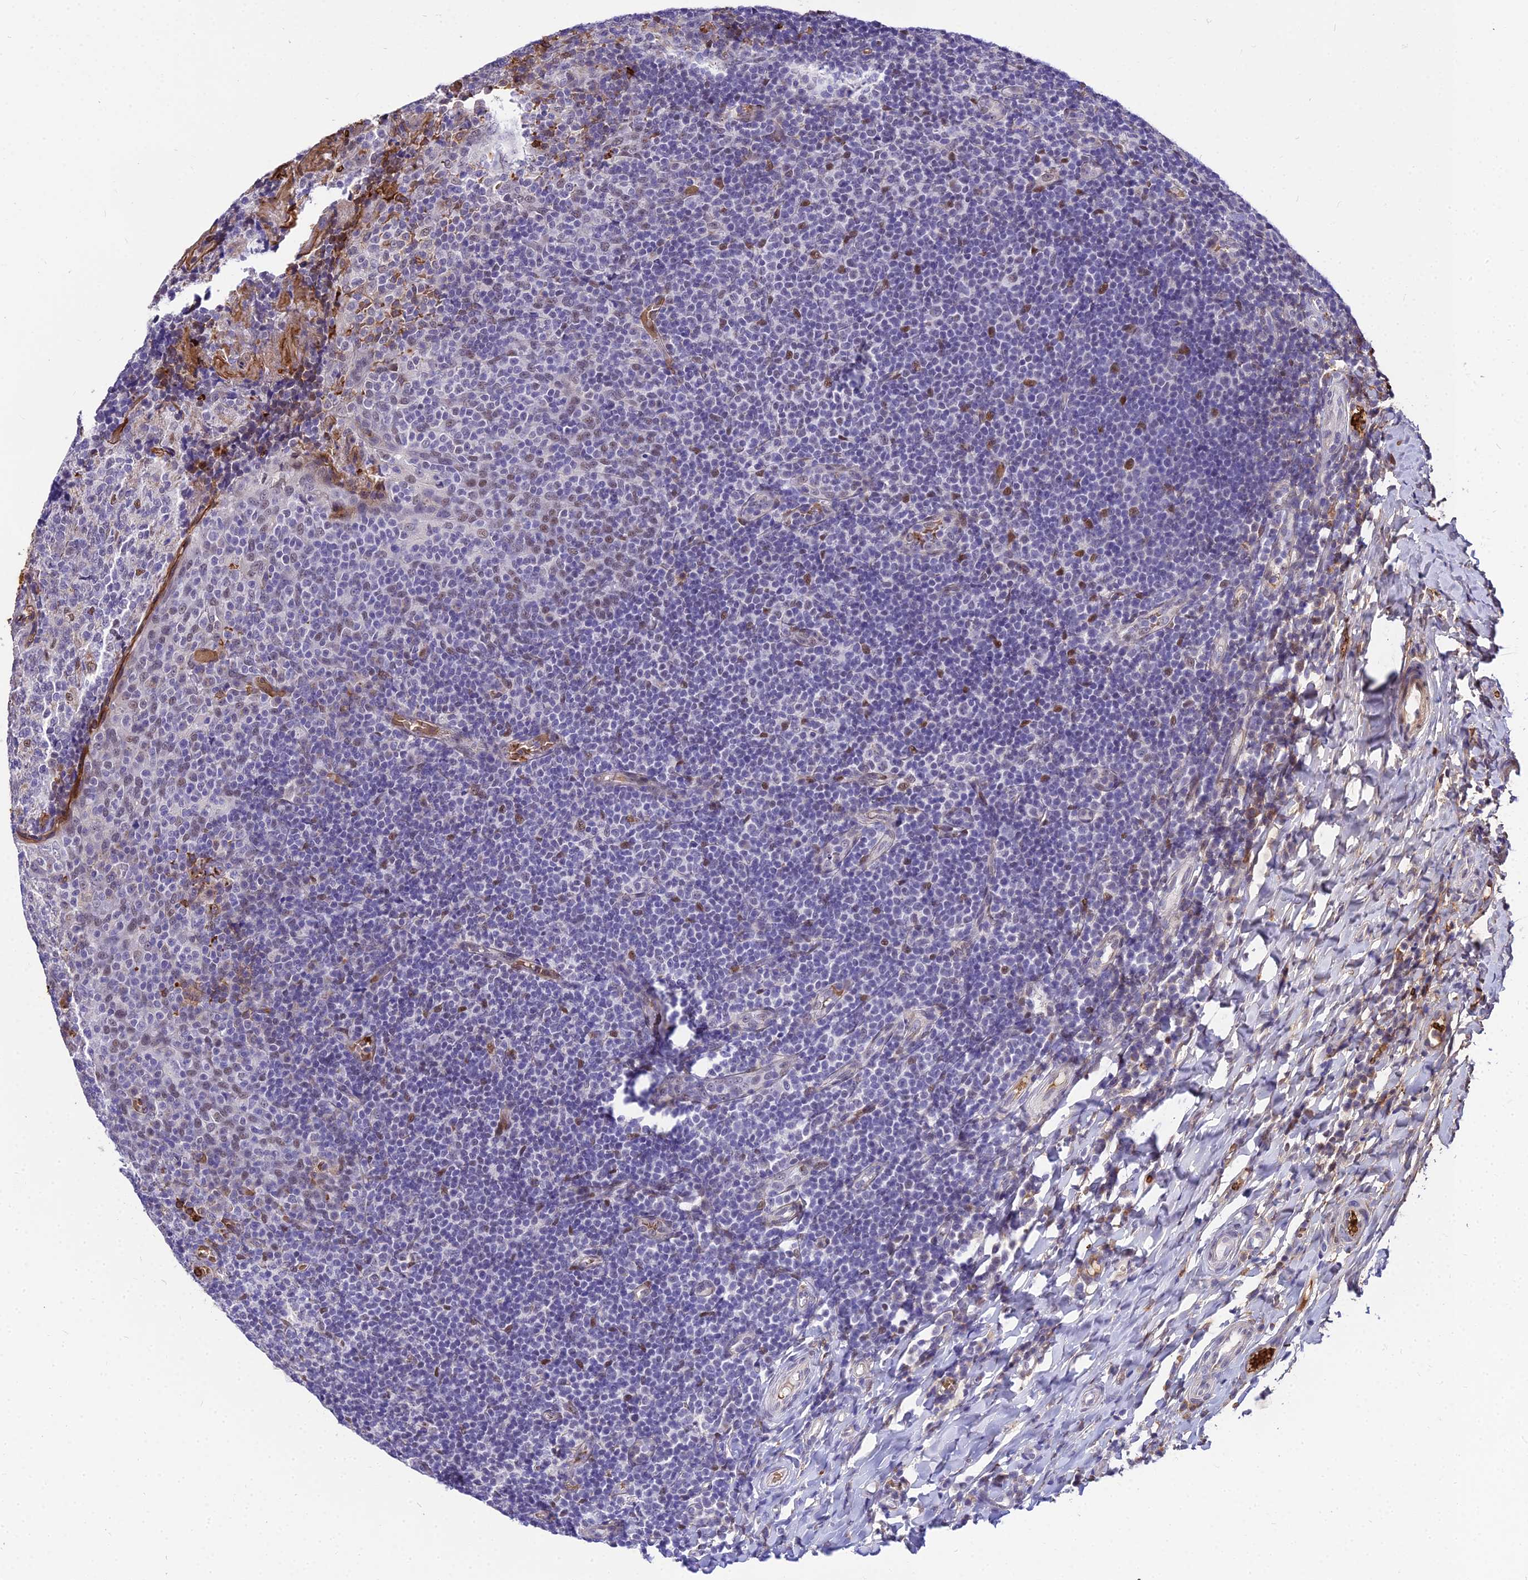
{"staining": {"intensity": "weak", "quantity": "<25%", "location": "nuclear"}, "tissue": "tonsil", "cell_type": "Germinal center cells", "image_type": "normal", "snomed": [{"axis": "morphology", "description": "Normal tissue, NOS"}, {"axis": "topography", "description": "Tonsil"}], "caption": "Germinal center cells show no significant expression in unremarkable tonsil. The staining was performed using DAB to visualize the protein expression in brown, while the nuclei were stained in blue with hematoxylin (Magnification: 20x).", "gene": "BCL9", "patient": {"sex": "female", "age": 19}}